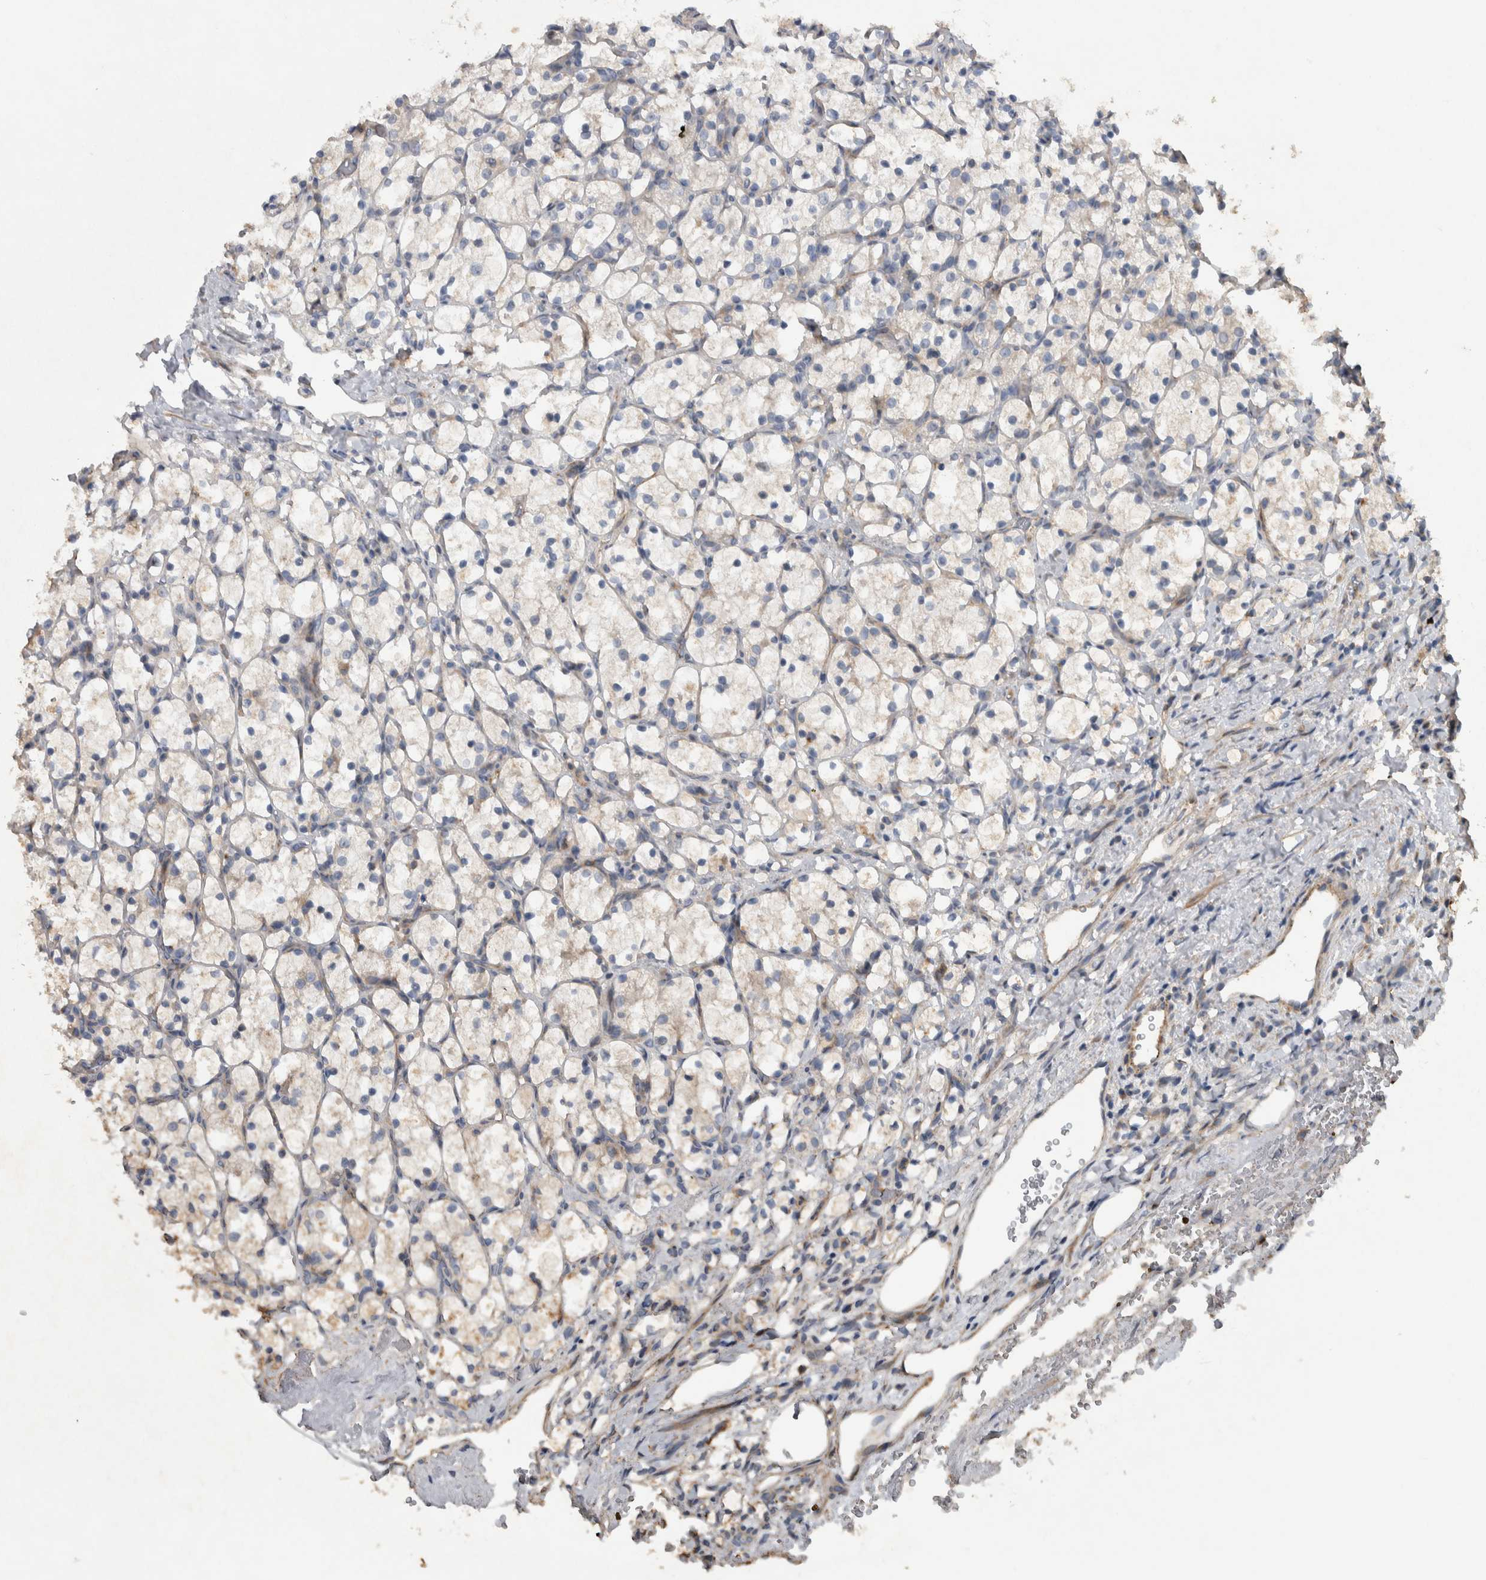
{"staining": {"intensity": "weak", "quantity": "<25%", "location": "cytoplasmic/membranous"}, "tissue": "renal cancer", "cell_type": "Tumor cells", "image_type": "cancer", "snomed": [{"axis": "morphology", "description": "Adenocarcinoma, NOS"}, {"axis": "topography", "description": "Kidney"}], "caption": "Tumor cells are negative for brown protein staining in renal adenocarcinoma.", "gene": "NT5C2", "patient": {"sex": "female", "age": 69}}